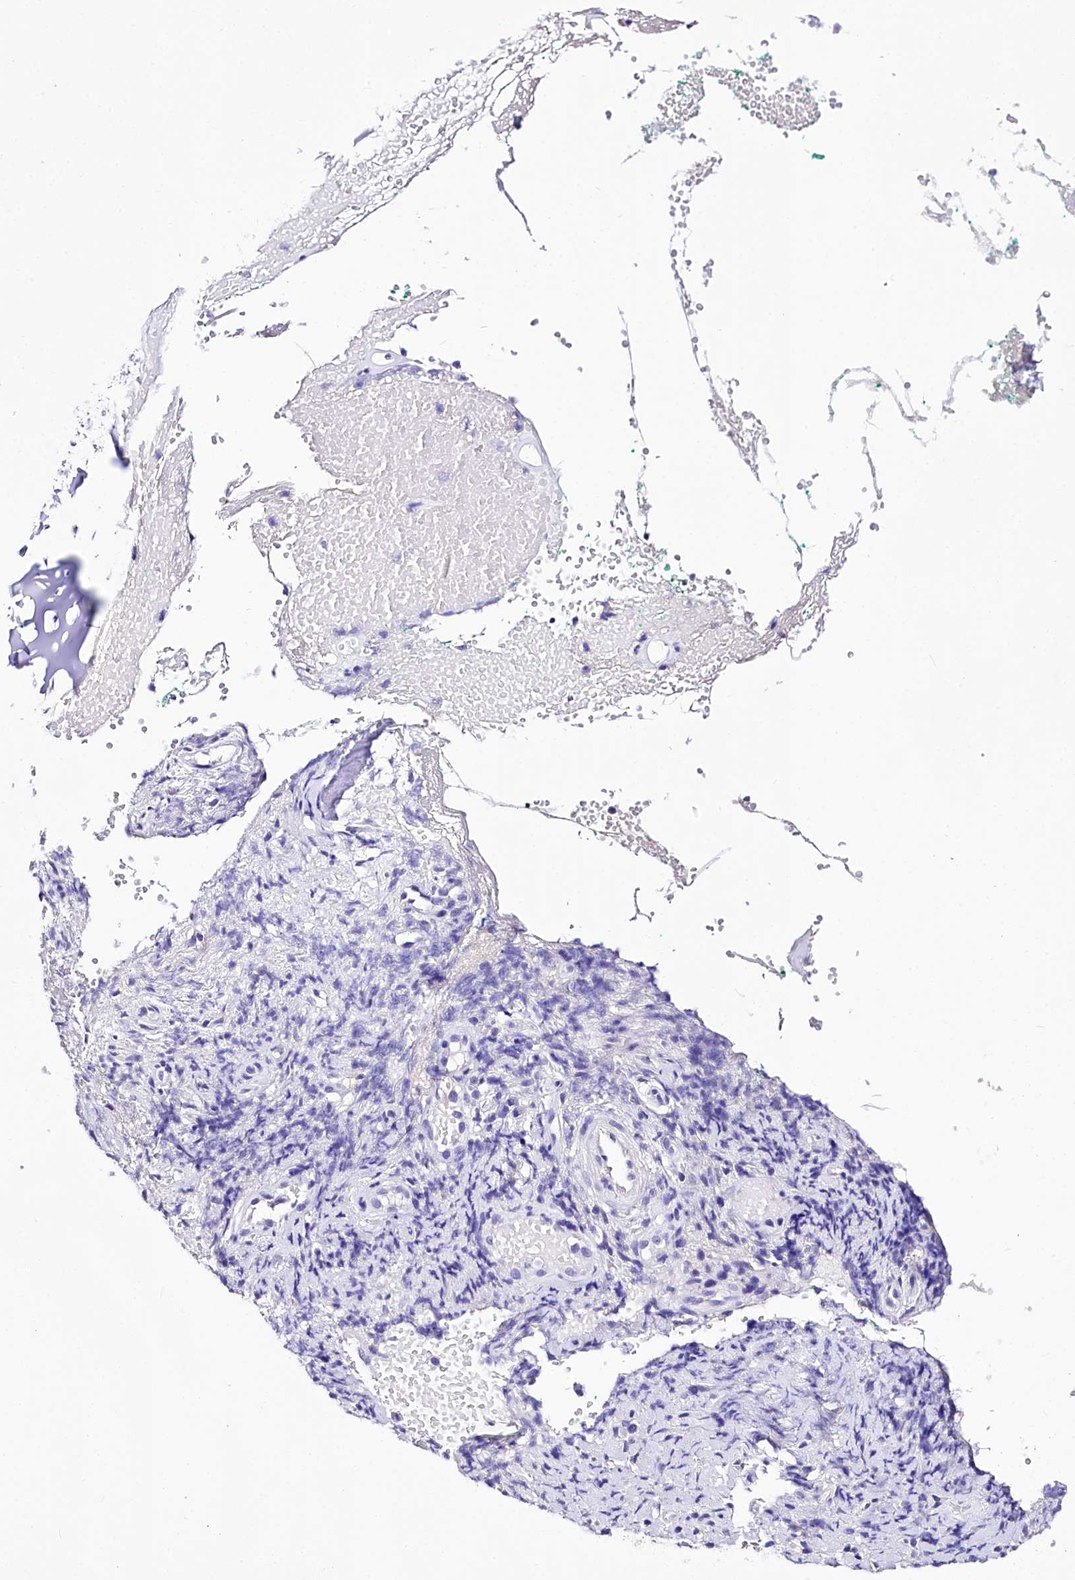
{"staining": {"intensity": "negative", "quantity": "none", "location": "none"}, "tissue": "adipose tissue", "cell_type": "Adipocytes", "image_type": "normal", "snomed": [{"axis": "morphology", "description": "Normal tissue, NOS"}, {"axis": "morphology", "description": "Basal cell carcinoma"}, {"axis": "topography", "description": "Cartilage tissue"}, {"axis": "topography", "description": "Nasopharynx"}, {"axis": "topography", "description": "Oral tissue"}], "caption": "Micrograph shows no protein staining in adipocytes of normal adipose tissue. (Stains: DAB immunohistochemistry (IHC) with hematoxylin counter stain, Microscopy: brightfield microscopy at high magnification).", "gene": "A2ML1", "patient": {"sex": "female", "age": 77}}